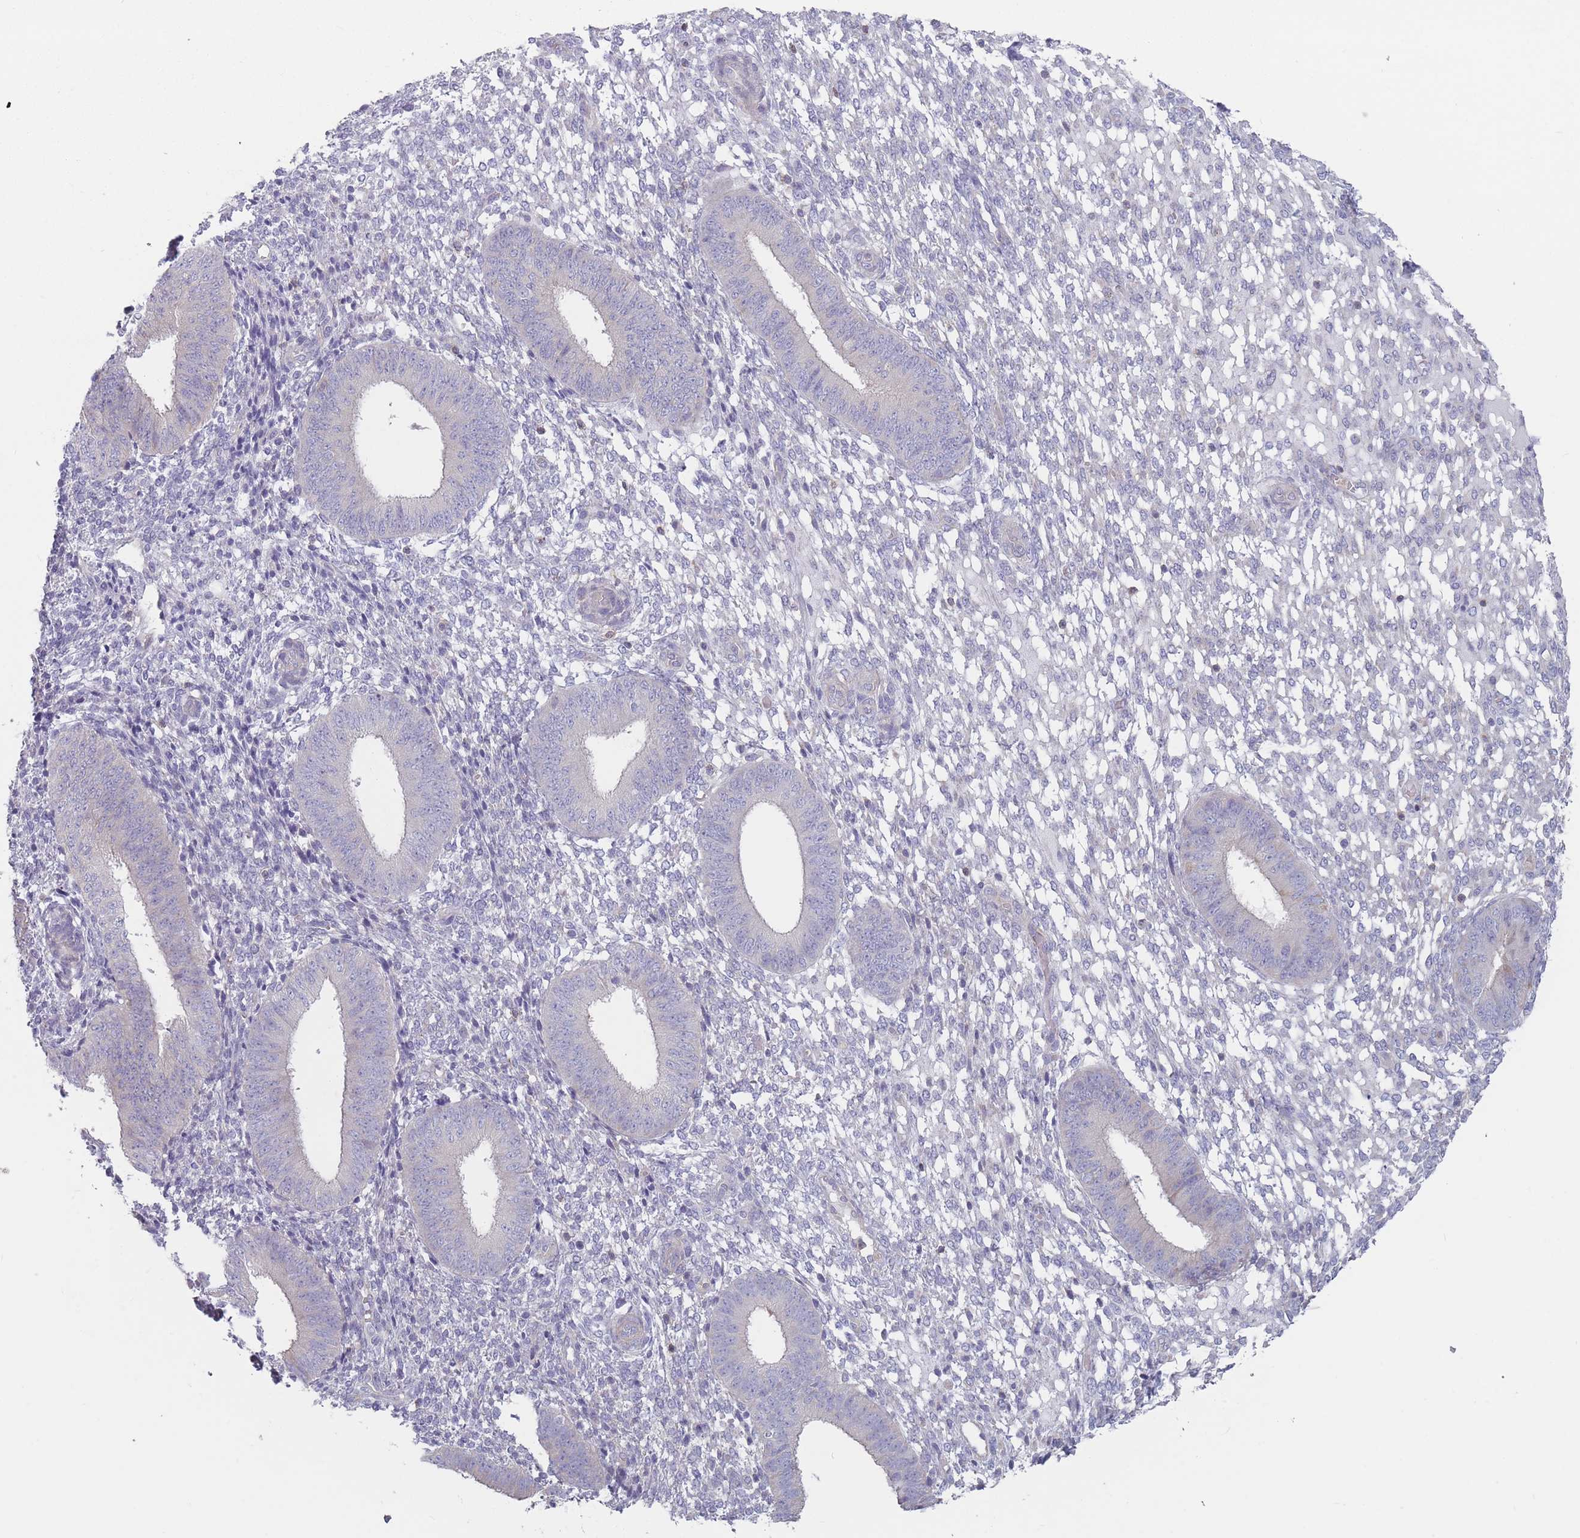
{"staining": {"intensity": "negative", "quantity": "none", "location": "none"}, "tissue": "endometrium", "cell_type": "Cells in endometrial stroma", "image_type": "normal", "snomed": [{"axis": "morphology", "description": "Normal tissue, NOS"}, {"axis": "topography", "description": "Endometrium"}], "caption": "The immunohistochemistry photomicrograph has no significant staining in cells in endometrial stroma of endometrium.", "gene": "HSBP1L1", "patient": {"sex": "female", "age": 49}}